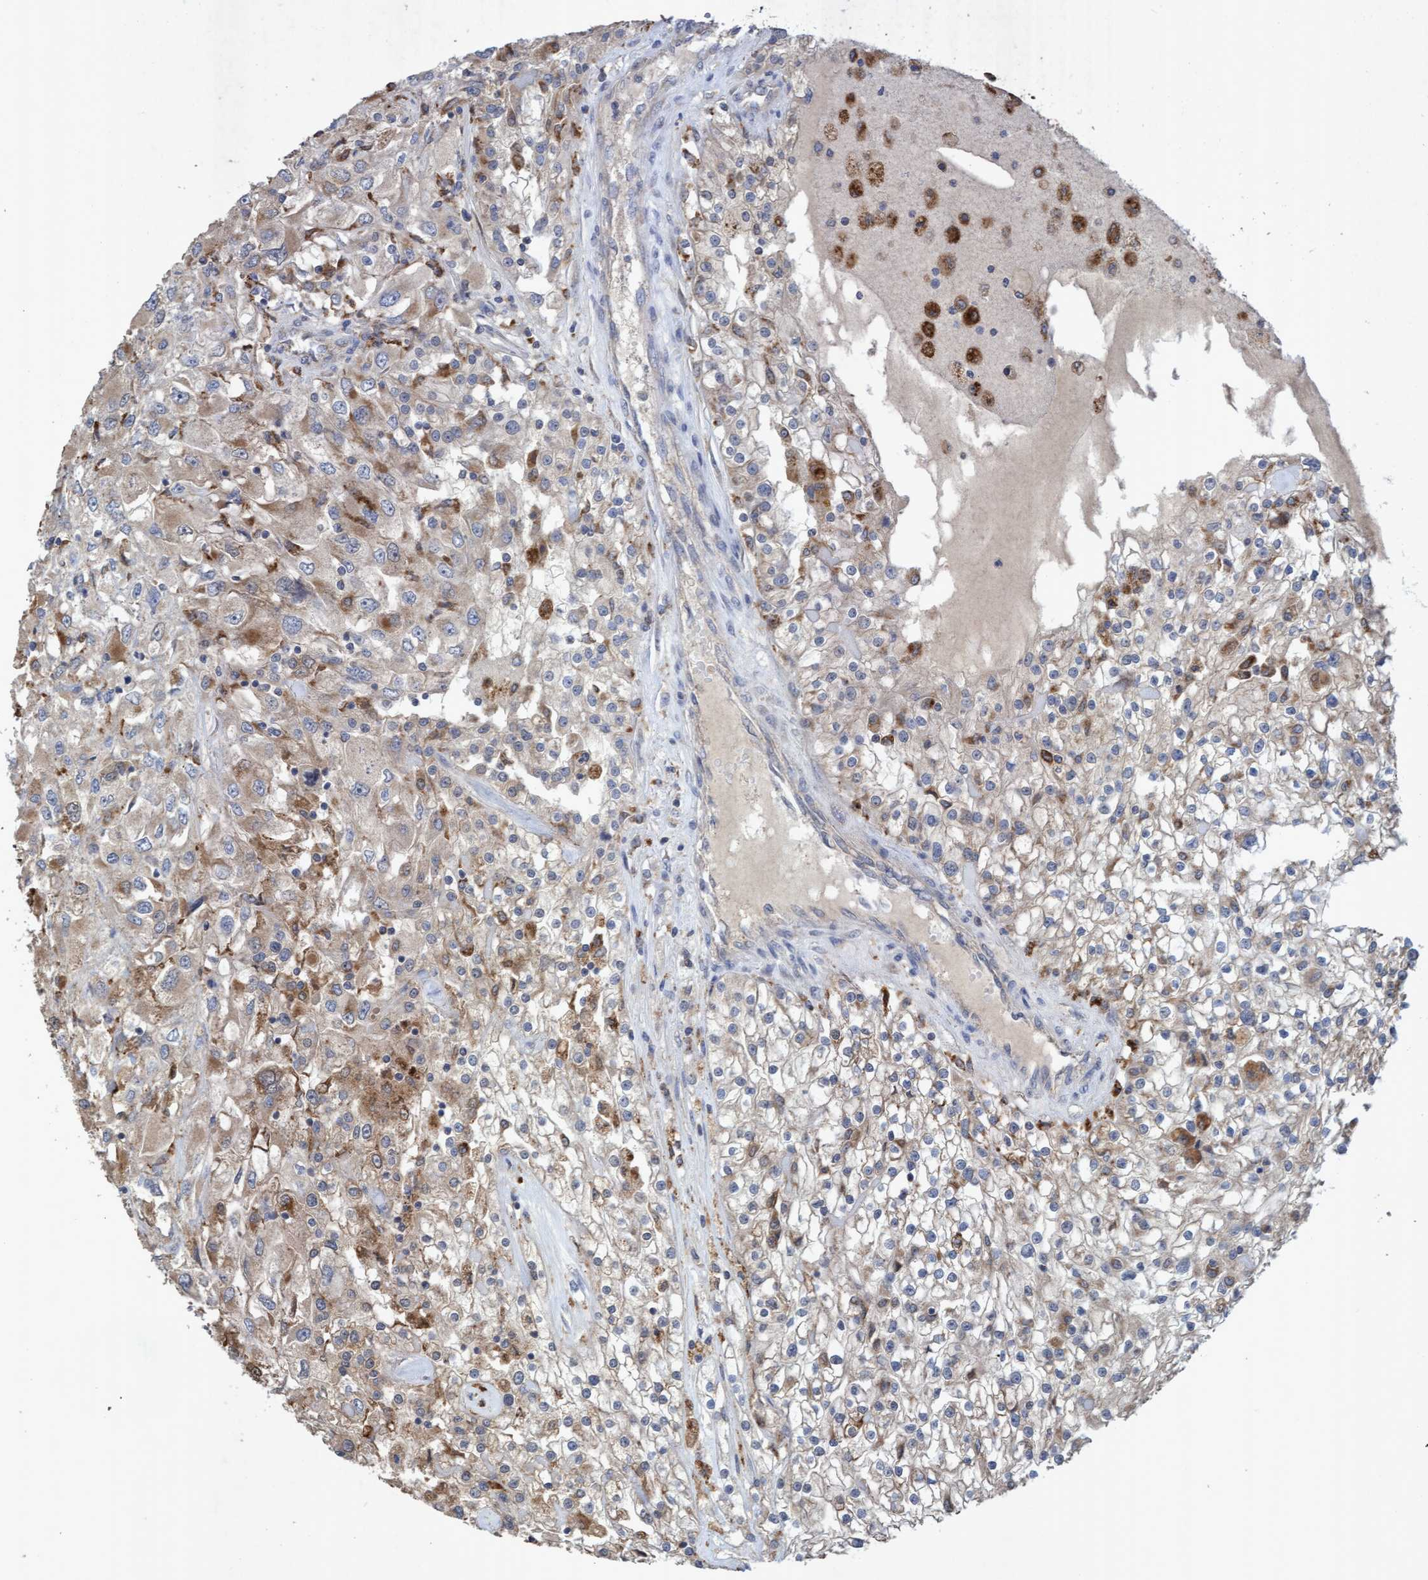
{"staining": {"intensity": "moderate", "quantity": ">75%", "location": "cytoplasmic/membranous"}, "tissue": "renal cancer", "cell_type": "Tumor cells", "image_type": "cancer", "snomed": [{"axis": "morphology", "description": "Adenocarcinoma, NOS"}, {"axis": "topography", "description": "Kidney"}], "caption": "Brown immunohistochemical staining in adenocarcinoma (renal) shows moderate cytoplasmic/membranous staining in about >75% of tumor cells.", "gene": "ATPAF2", "patient": {"sex": "female", "age": 52}}